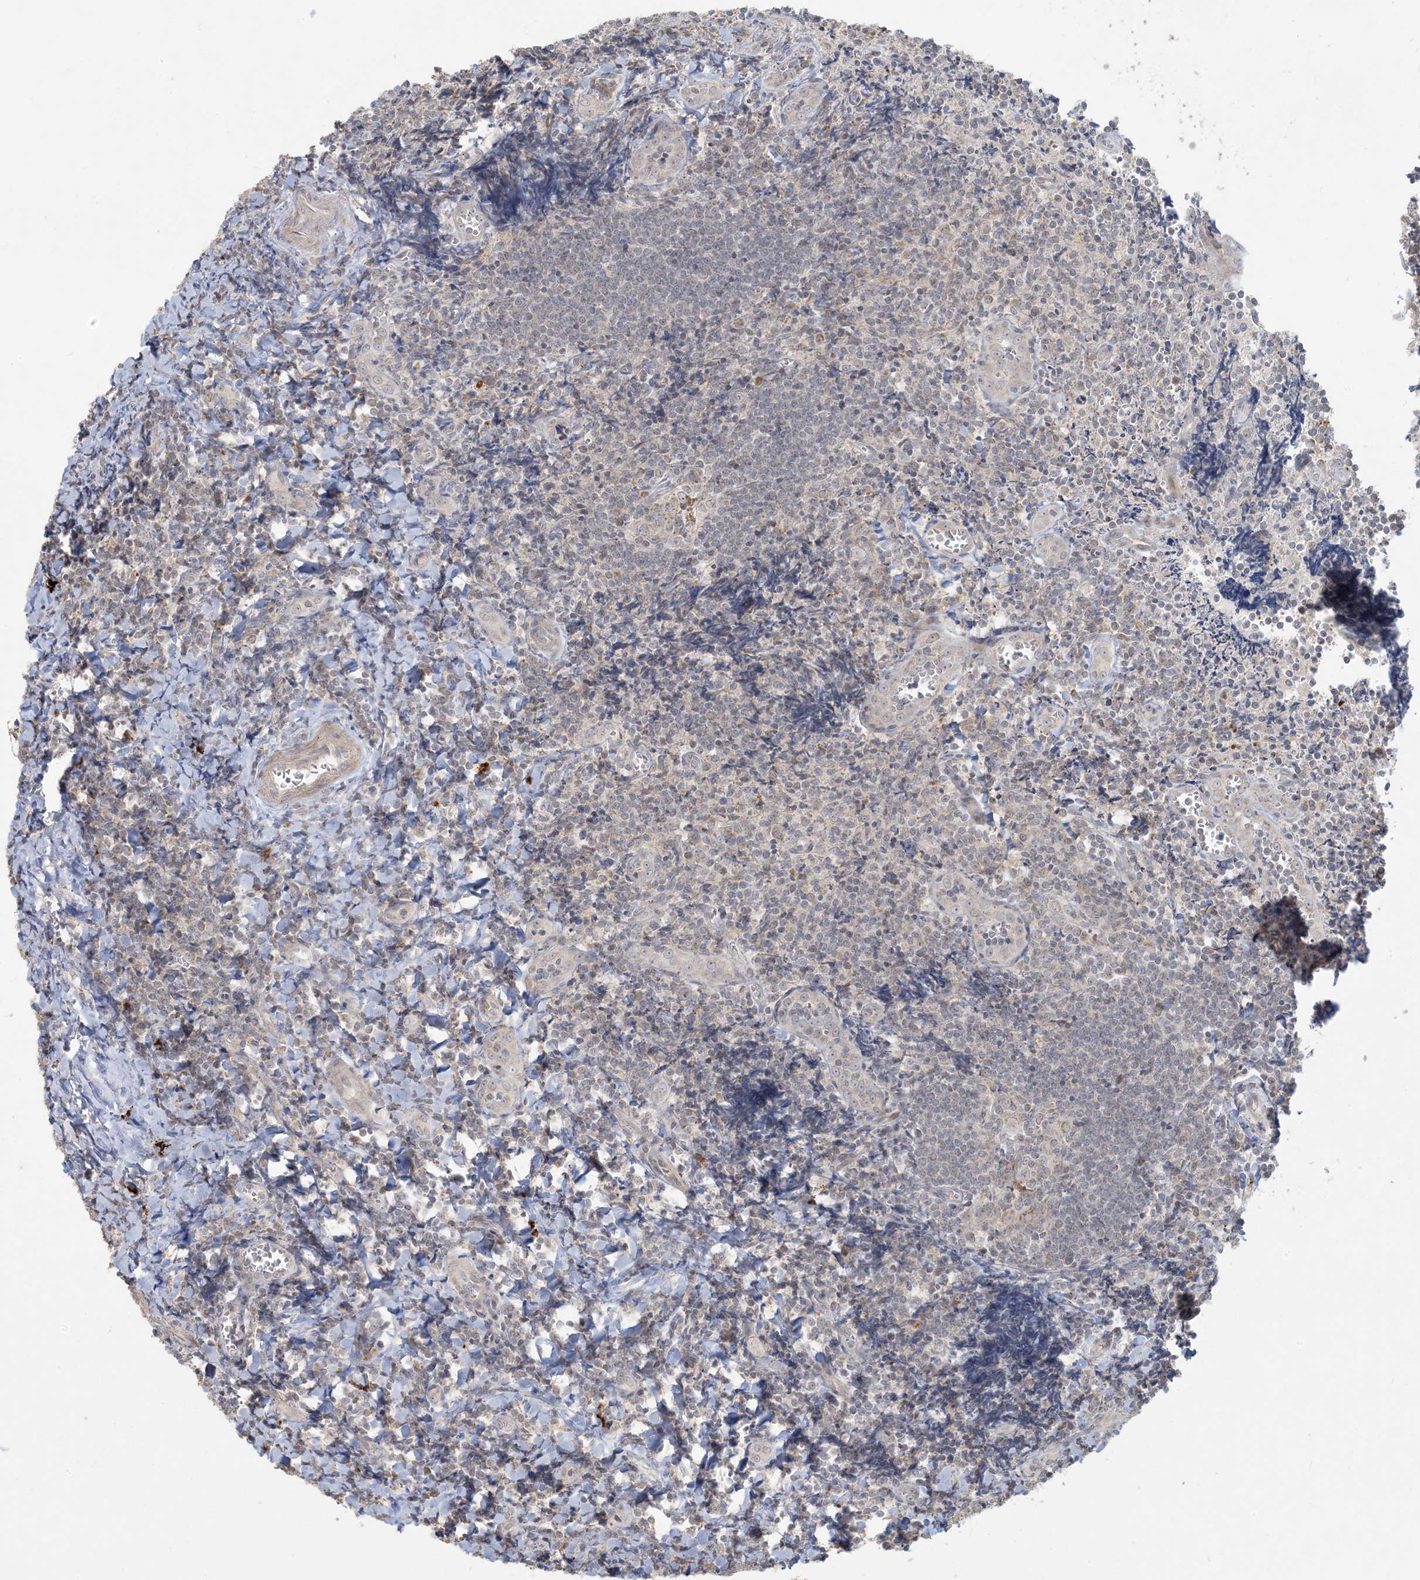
{"staining": {"intensity": "weak", "quantity": "25%-75%", "location": "cytoplasmic/membranous"}, "tissue": "tonsil", "cell_type": "Non-germinal center cells", "image_type": "normal", "snomed": [{"axis": "morphology", "description": "Normal tissue, NOS"}, {"axis": "topography", "description": "Tonsil"}], "caption": "DAB (3,3'-diaminobenzidine) immunohistochemical staining of normal human tonsil exhibits weak cytoplasmic/membranous protein positivity in approximately 25%-75% of non-germinal center cells.", "gene": "MCAT", "patient": {"sex": "male", "age": 27}}